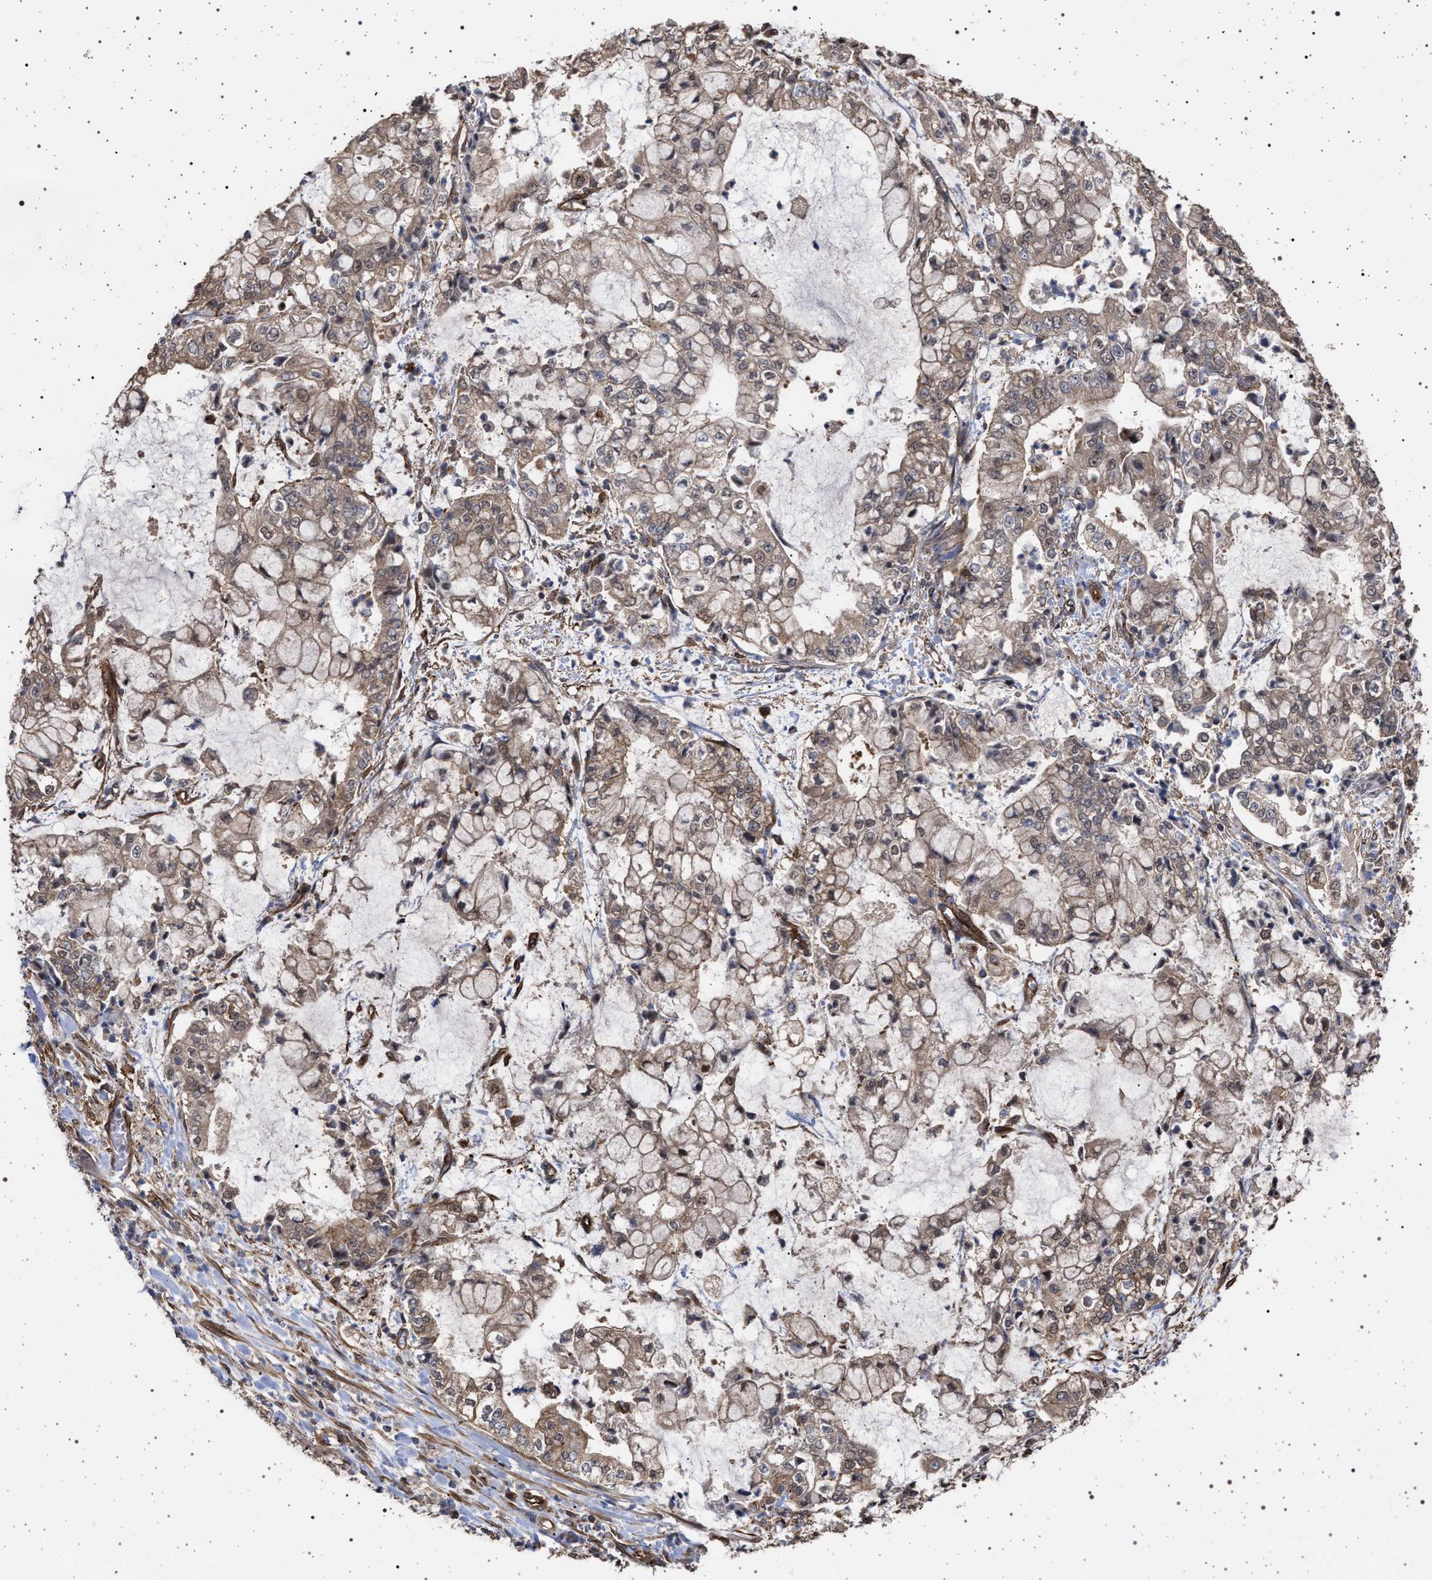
{"staining": {"intensity": "weak", "quantity": ">75%", "location": "cytoplasmic/membranous"}, "tissue": "stomach cancer", "cell_type": "Tumor cells", "image_type": "cancer", "snomed": [{"axis": "morphology", "description": "Adenocarcinoma, NOS"}, {"axis": "topography", "description": "Stomach"}], "caption": "Immunohistochemical staining of stomach cancer demonstrates low levels of weak cytoplasmic/membranous protein staining in approximately >75% of tumor cells.", "gene": "IFT20", "patient": {"sex": "male", "age": 76}}